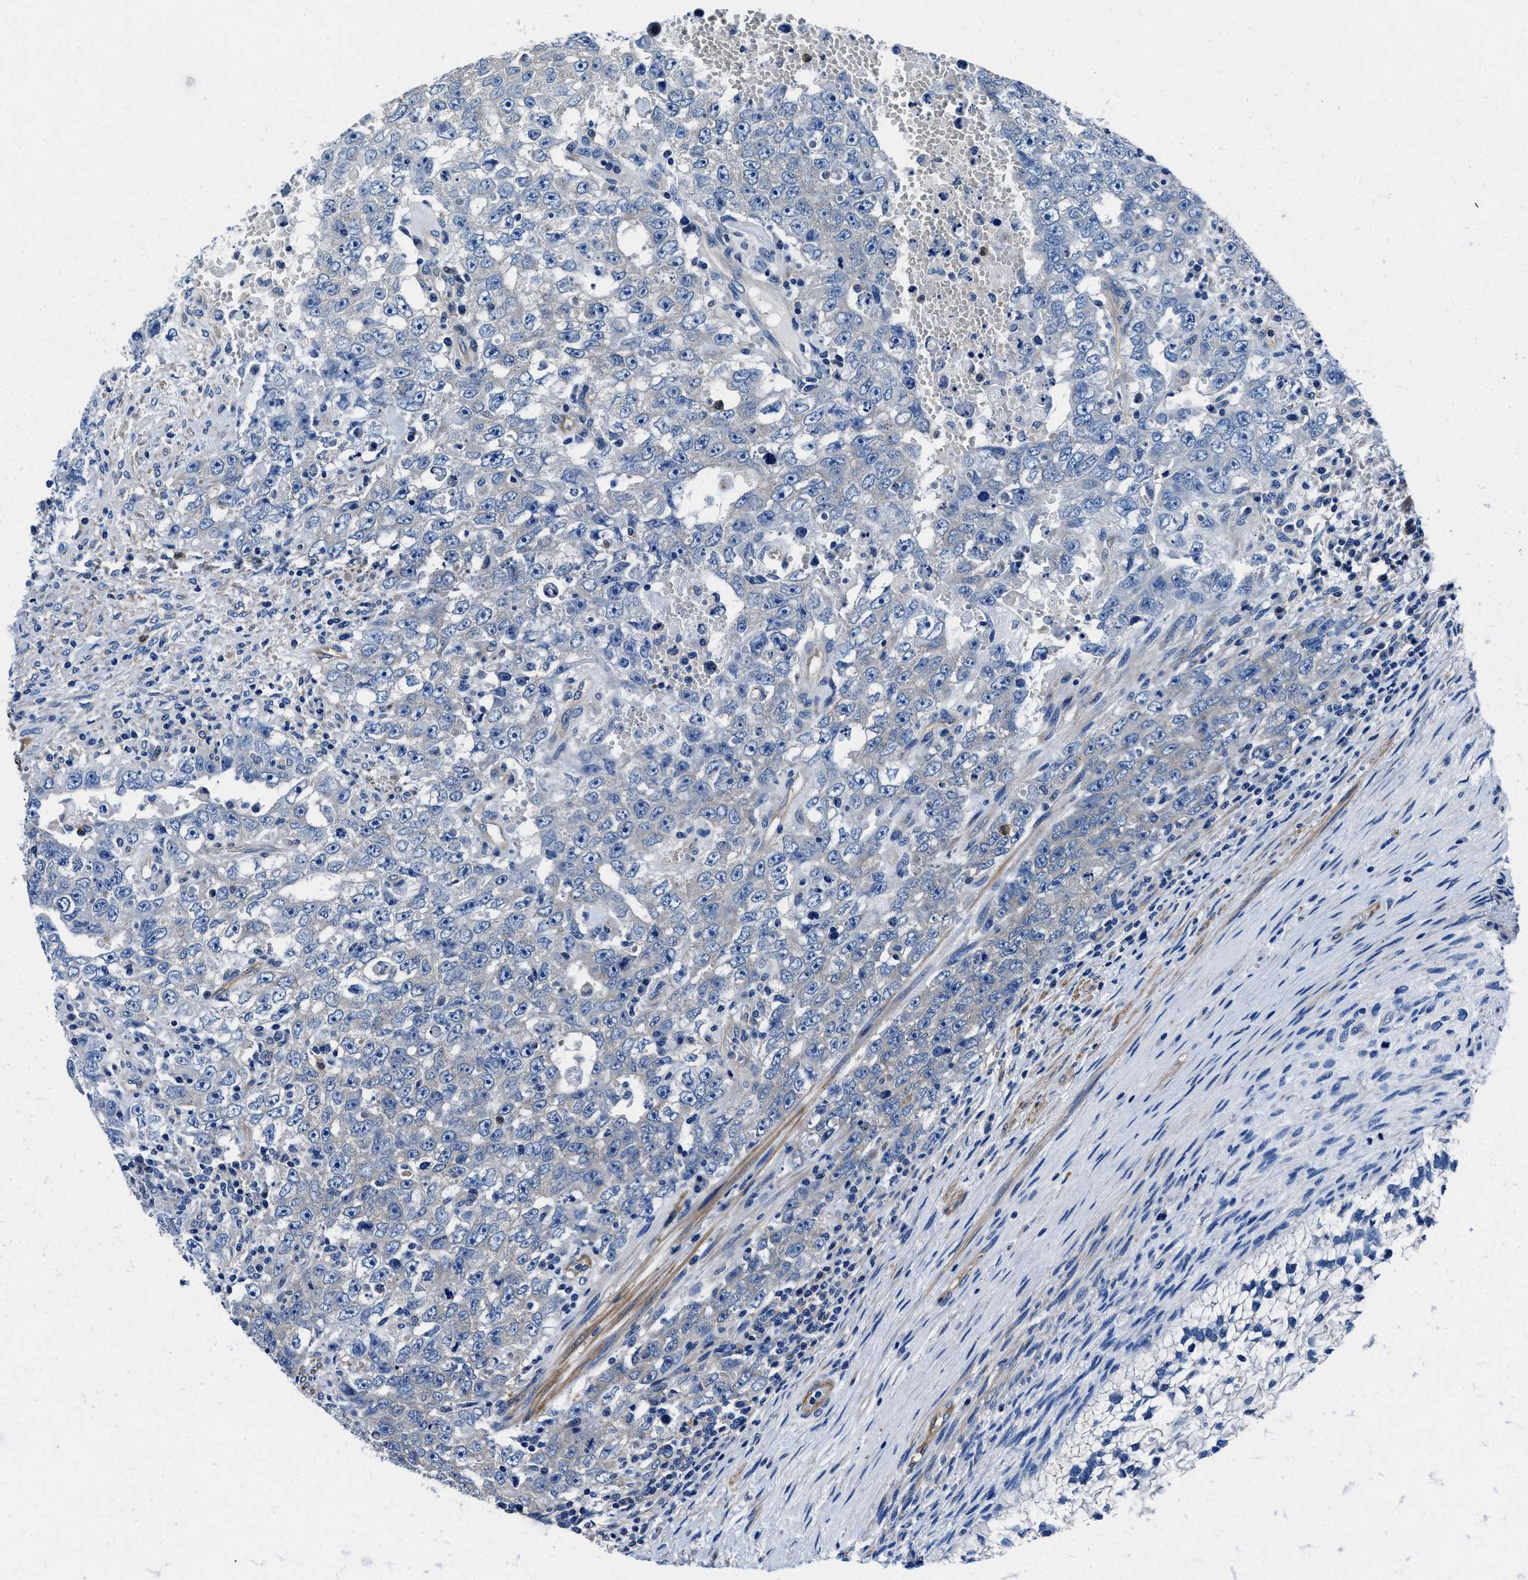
{"staining": {"intensity": "negative", "quantity": "none", "location": "none"}, "tissue": "testis cancer", "cell_type": "Tumor cells", "image_type": "cancer", "snomed": [{"axis": "morphology", "description": "Carcinoma, Embryonal, NOS"}, {"axis": "topography", "description": "Testis"}], "caption": "Photomicrograph shows no significant protein expression in tumor cells of testis cancer (embryonal carcinoma).", "gene": "NEU1", "patient": {"sex": "male", "age": 26}}